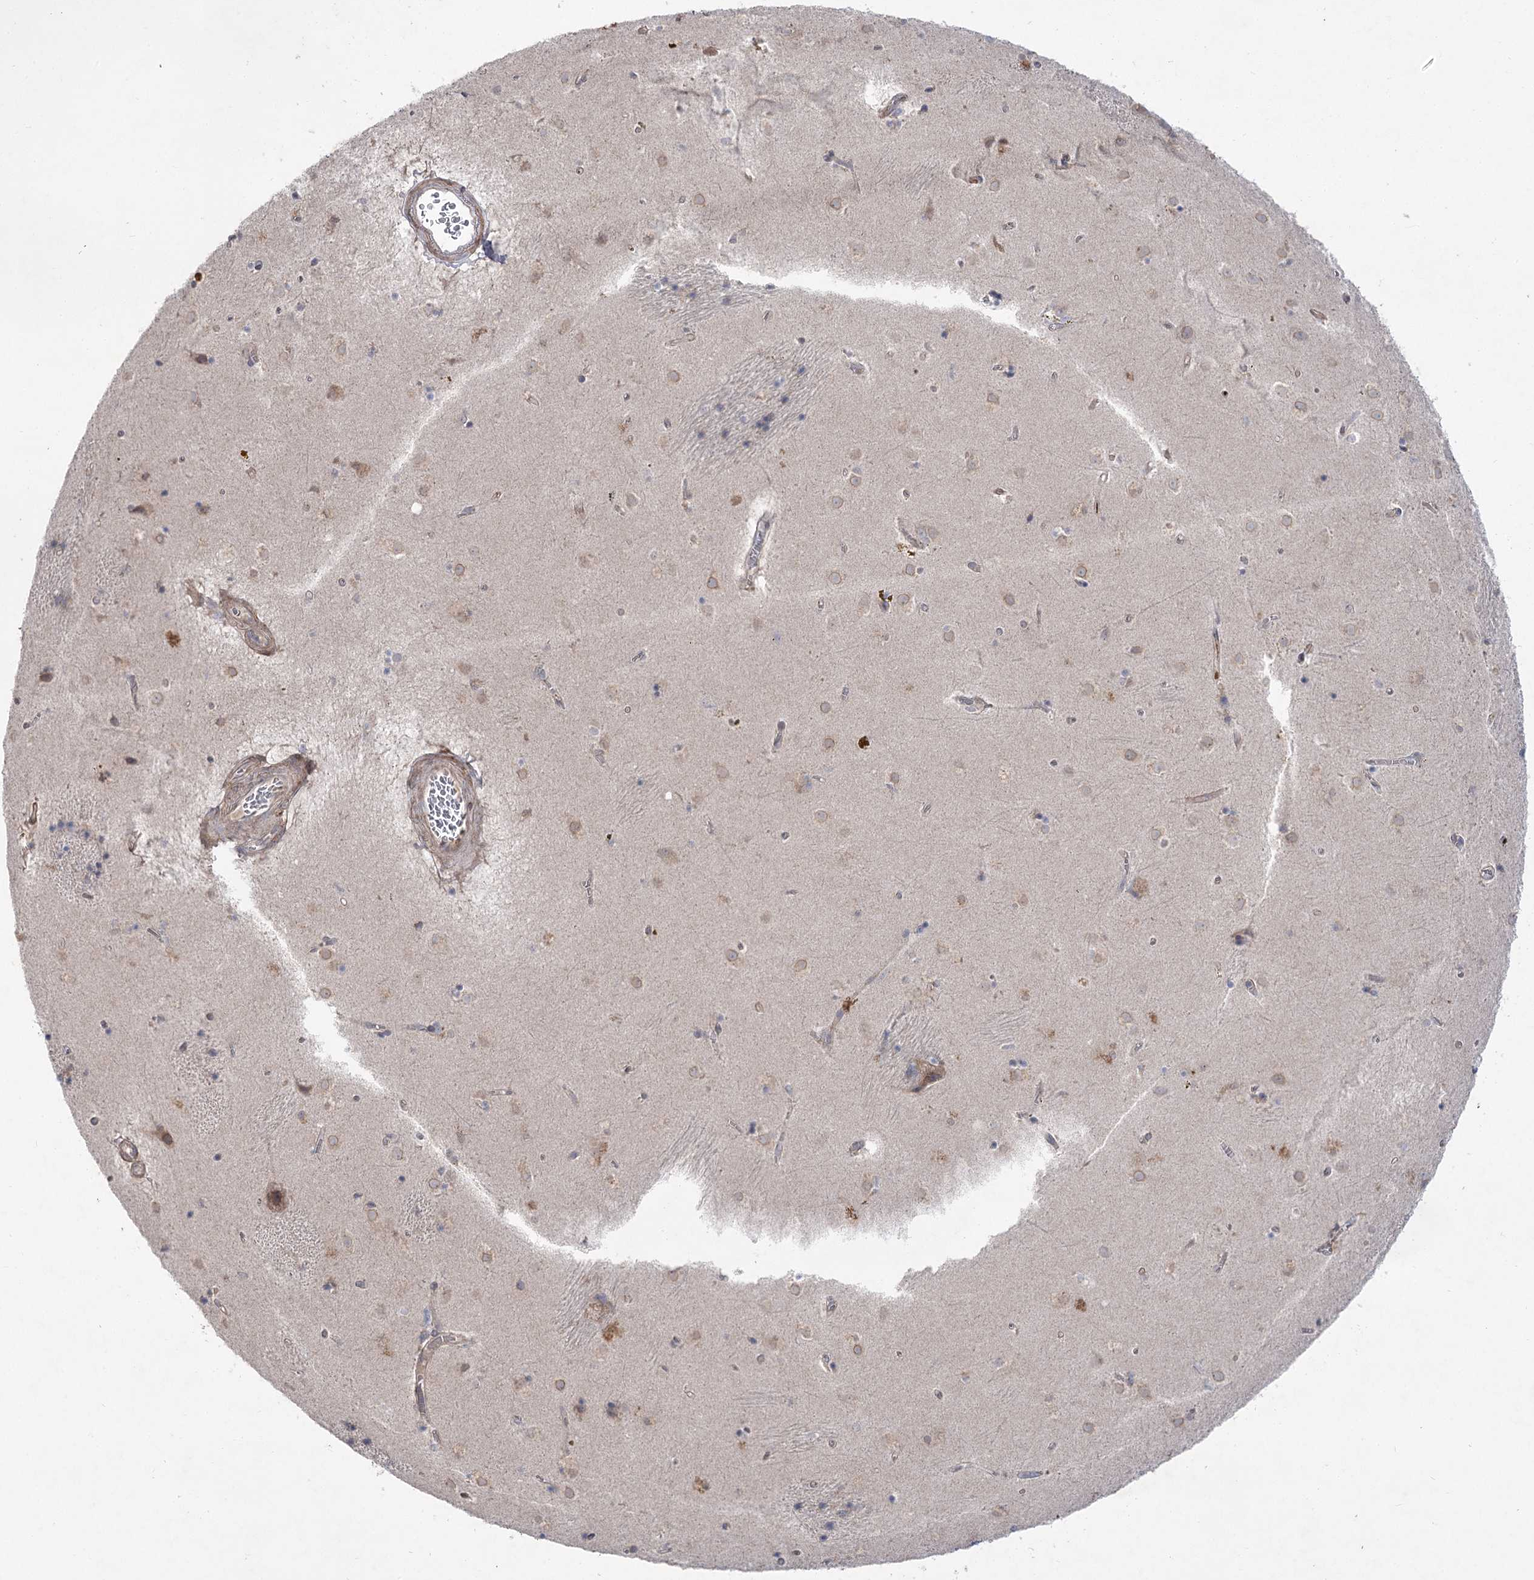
{"staining": {"intensity": "weak", "quantity": "25%-75%", "location": "cytoplasmic/membranous"}, "tissue": "caudate", "cell_type": "Glial cells", "image_type": "normal", "snomed": [{"axis": "morphology", "description": "Normal tissue, NOS"}, {"axis": "topography", "description": "Lateral ventricle wall"}], "caption": "Caudate stained with DAB (3,3'-diaminobenzidine) IHC demonstrates low levels of weak cytoplasmic/membranous staining in about 25%-75% of glial cells.", "gene": "SH3BP5L", "patient": {"sex": "male", "age": 70}}